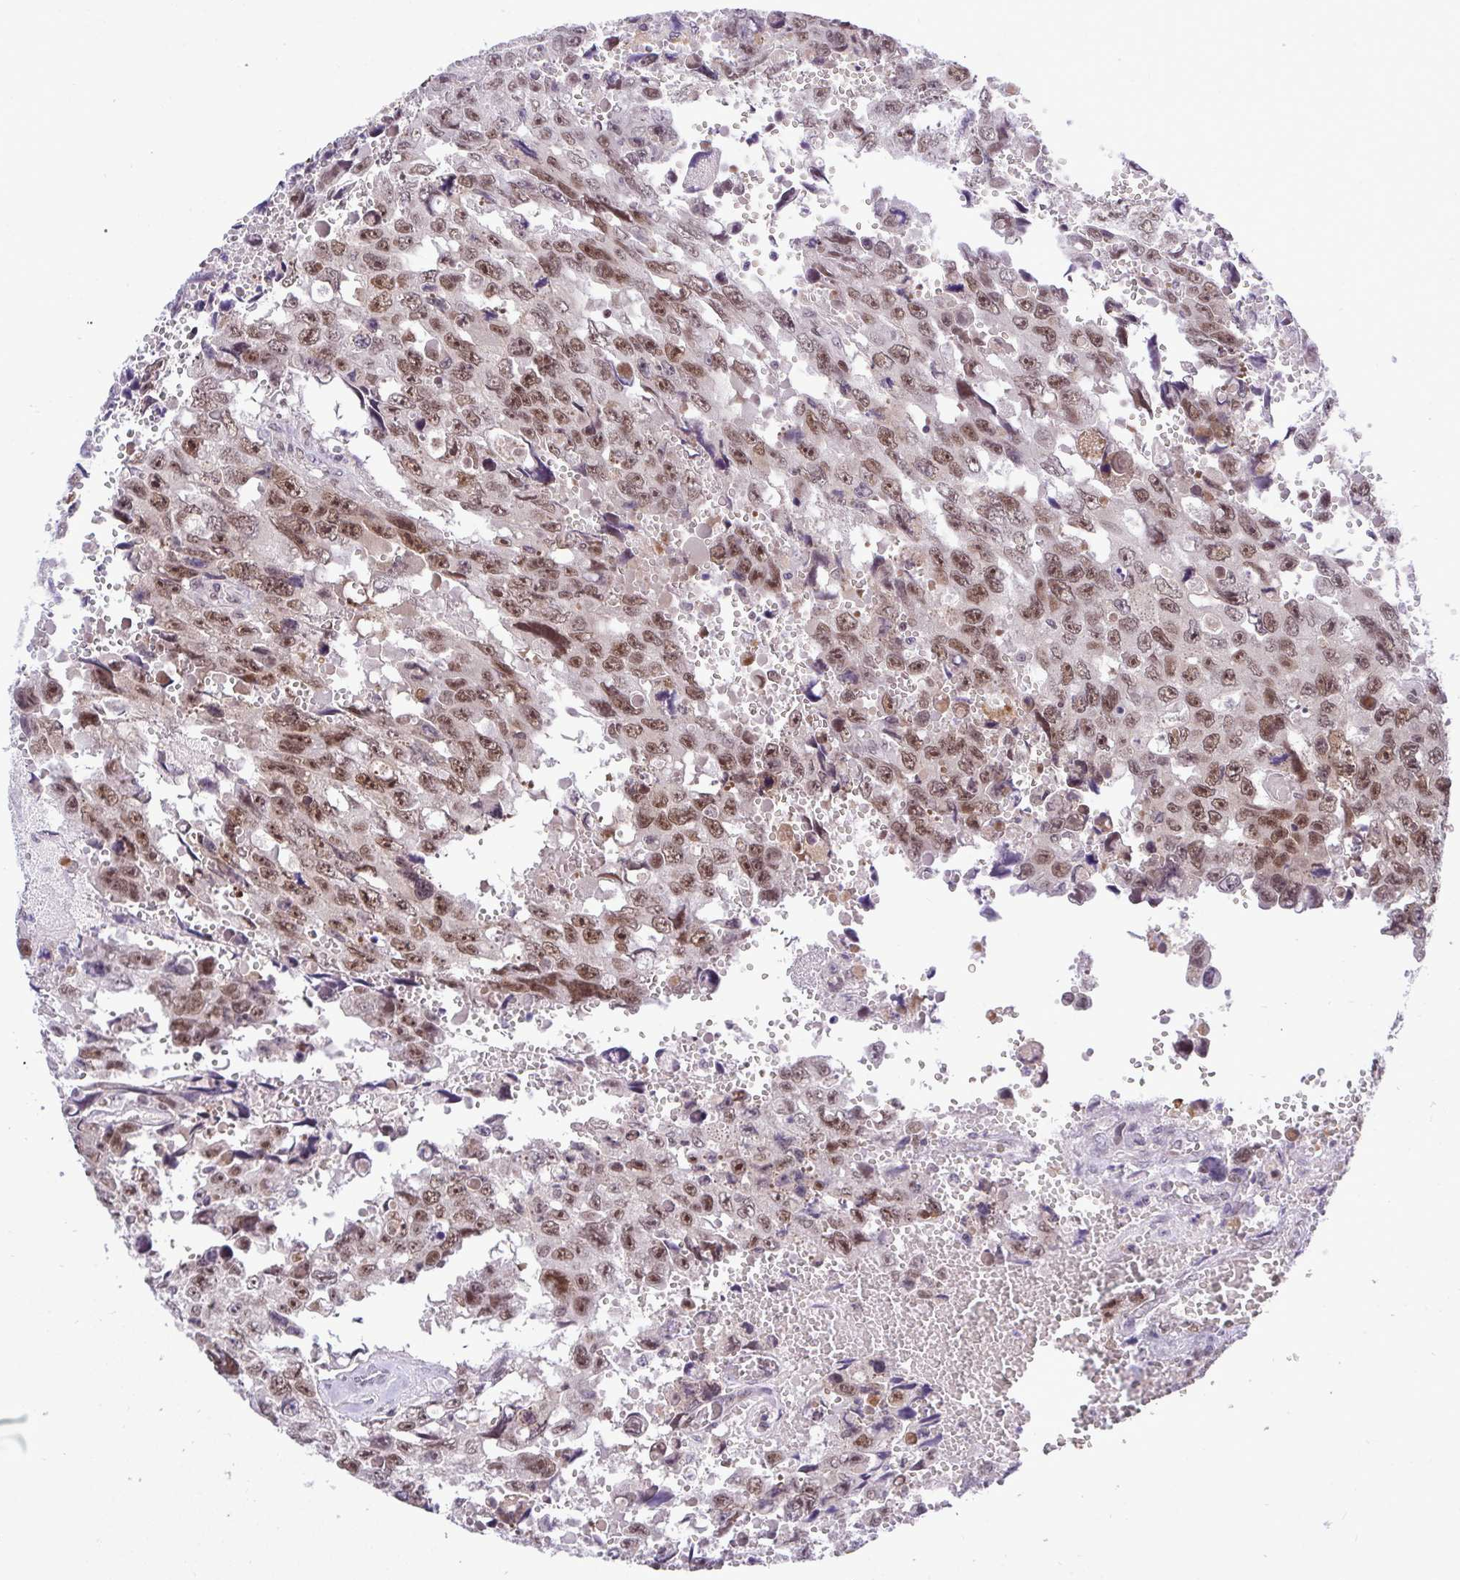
{"staining": {"intensity": "moderate", "quantity": ">75%", "location": "nuclear"}, "tissue": "testis cancer", "cell_type": "Tumor cells", "image_type": "cancer", "snomed": [{"axis": "morphology", "description": "Seminoma, NOS"}, {"axis": "topography", "description": "Testis"}], "caption": "Protein analysis of testis cancer (seminoma) tissue exhibits moderate nuclear expression in approximately >75% of tumor cells.", "gene": "RFC4", "patient": {"sex": "male", "age": 26}}